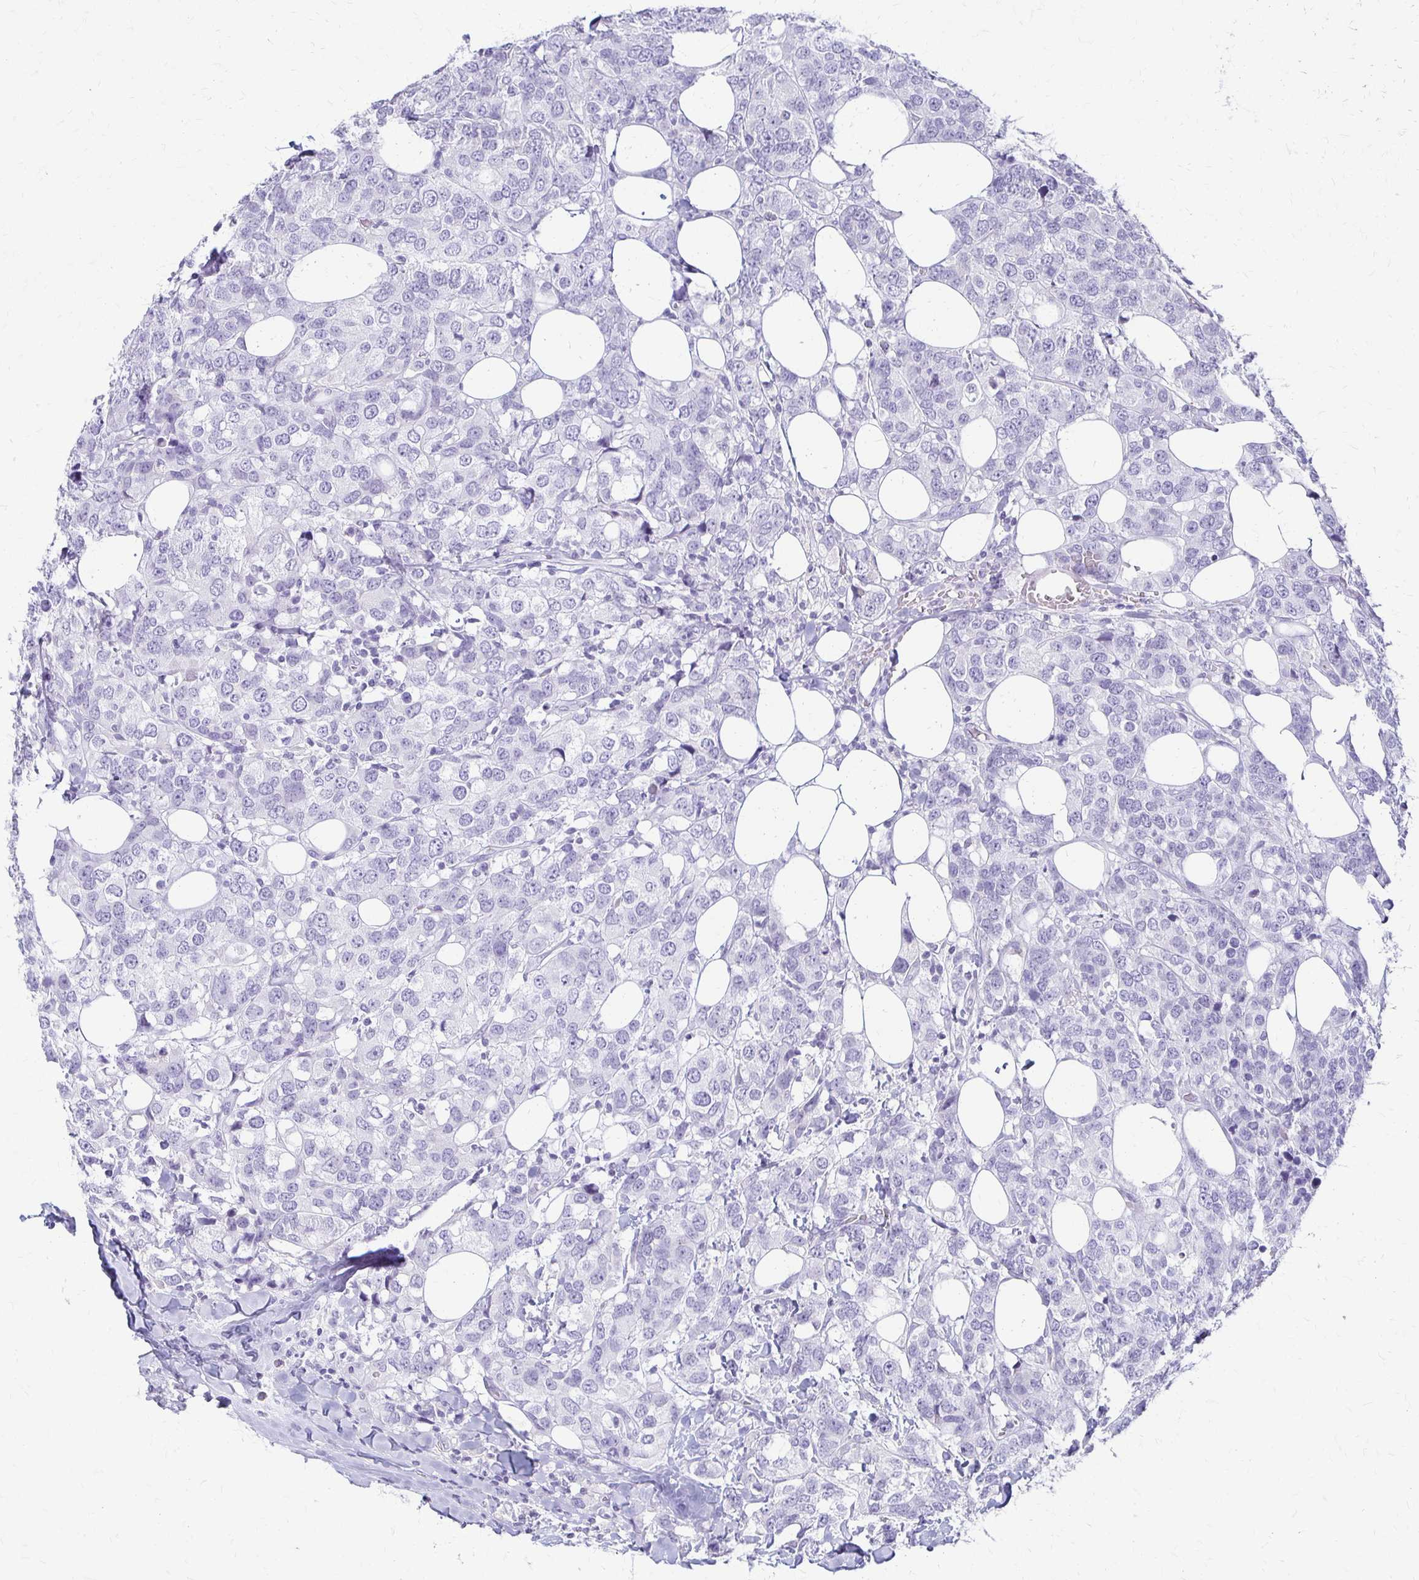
{"staining": {"intensity": "negative", "quantity": "none", "location": "none"}, "tissue": "breast cancer", "cell_type": "Tumor cells", "image_type": "cancer", "snomed": [{"axis": "morphology", "description": "Lobular carcinoma"}, {"axis": "topography", "description": "Breast"}], "caption": "DAB (3,3'-diaminobenzidine) immunohistochemical staining of human lobular carcinoma (breast) reveals no significant positivity in tumor cells.", "gene": "IVL", "patient": {"sex": "female", "age": 59}}